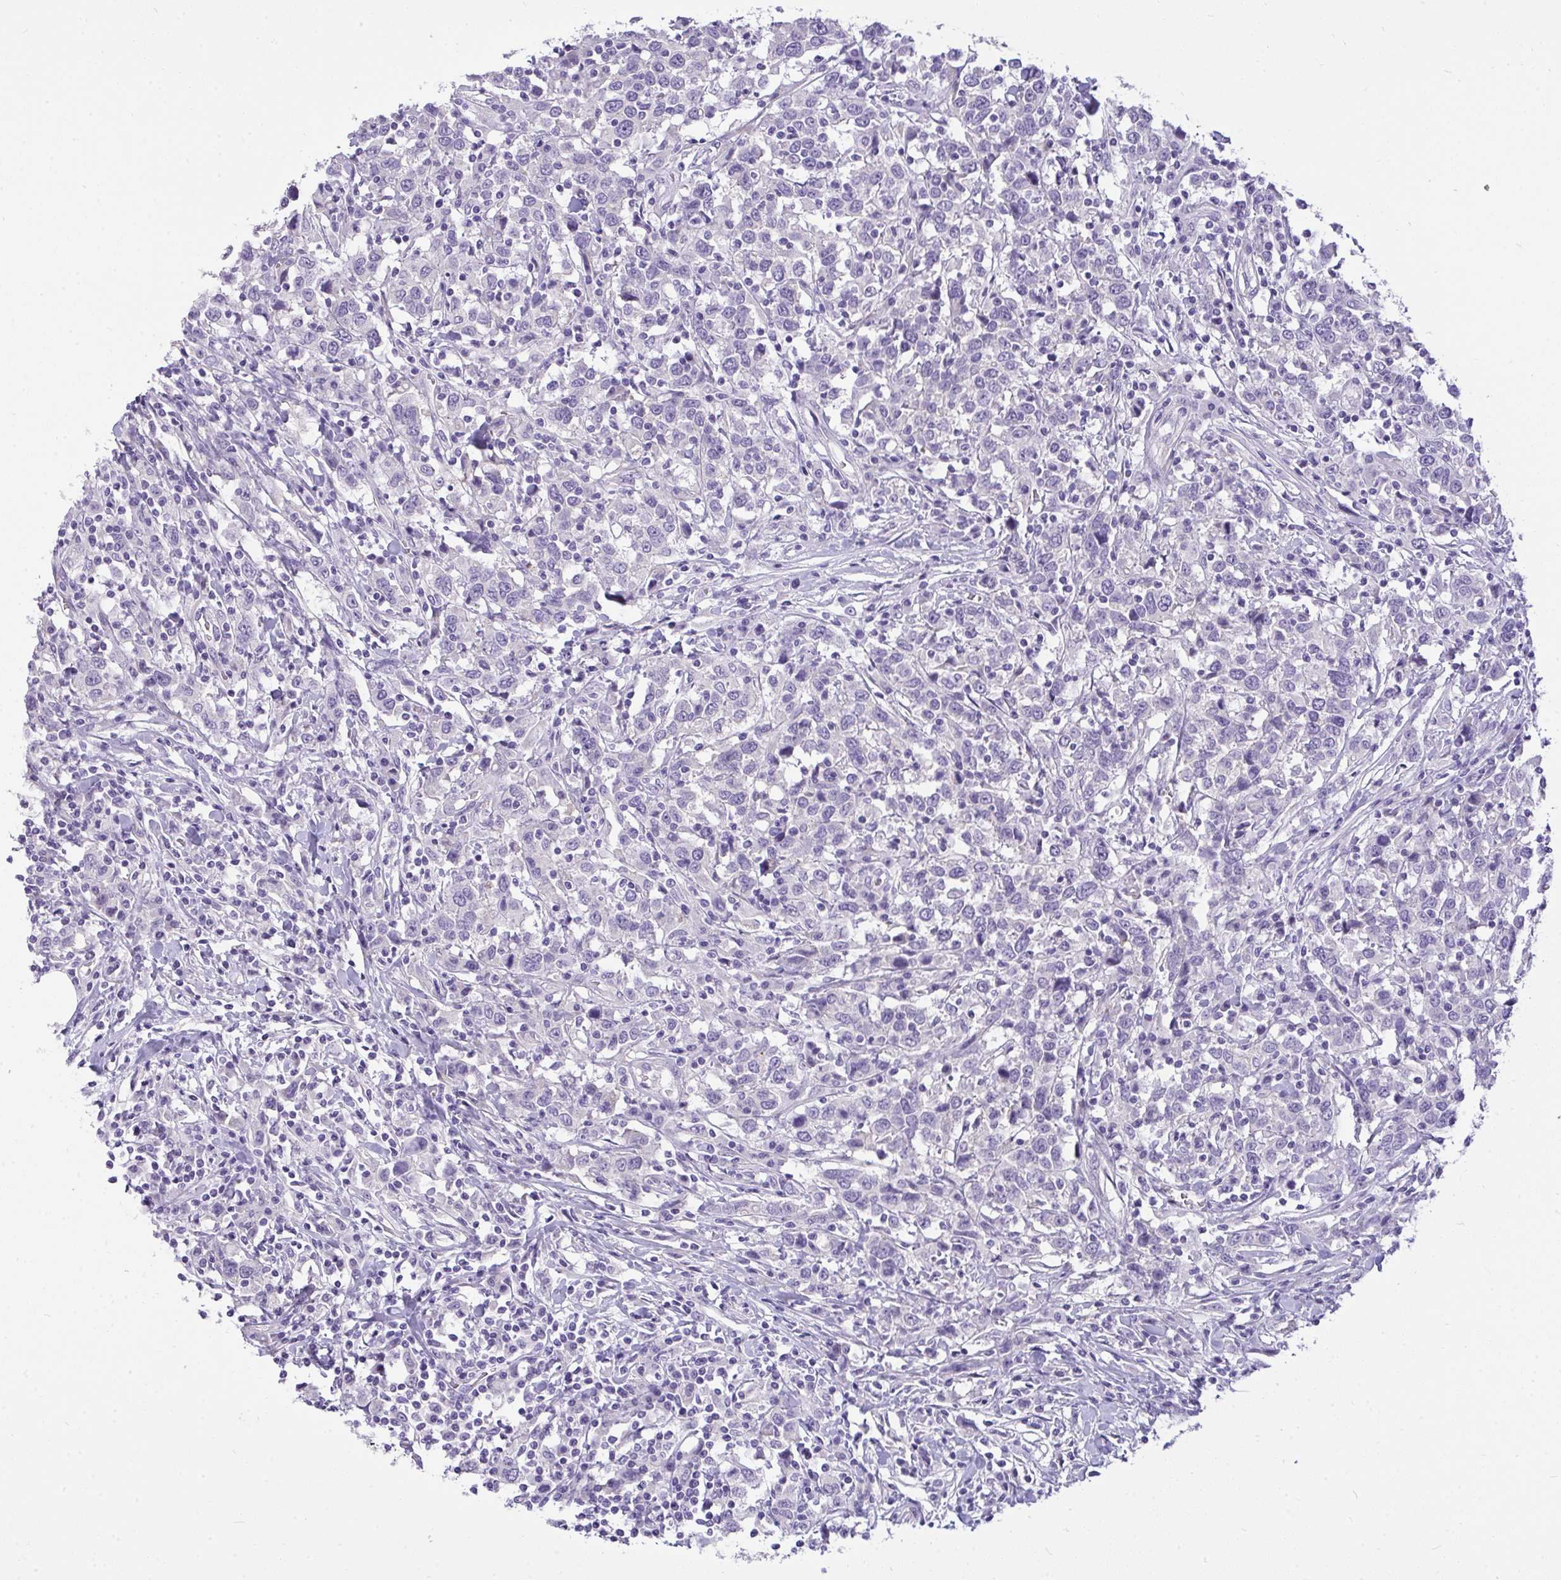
{"staining": {"intensity": "negative", "quantity": "none", "location": "none"}, "tissue": "urothelial cancer", "cell_type": "Tumor cells", "image_type": "cancer", "snomed": [{"axis": "morphology", "description": "Urothelial carcinoma, High grade"}, {"axis": "topography", "description": "Urinary bladder"}], "caption": "Immunohistochemistry (IHC) of urothelial cancer shows no positivity in tumor cells.", "gene": "VGLL3", "patient": {"sex": "male", "age": 61}}